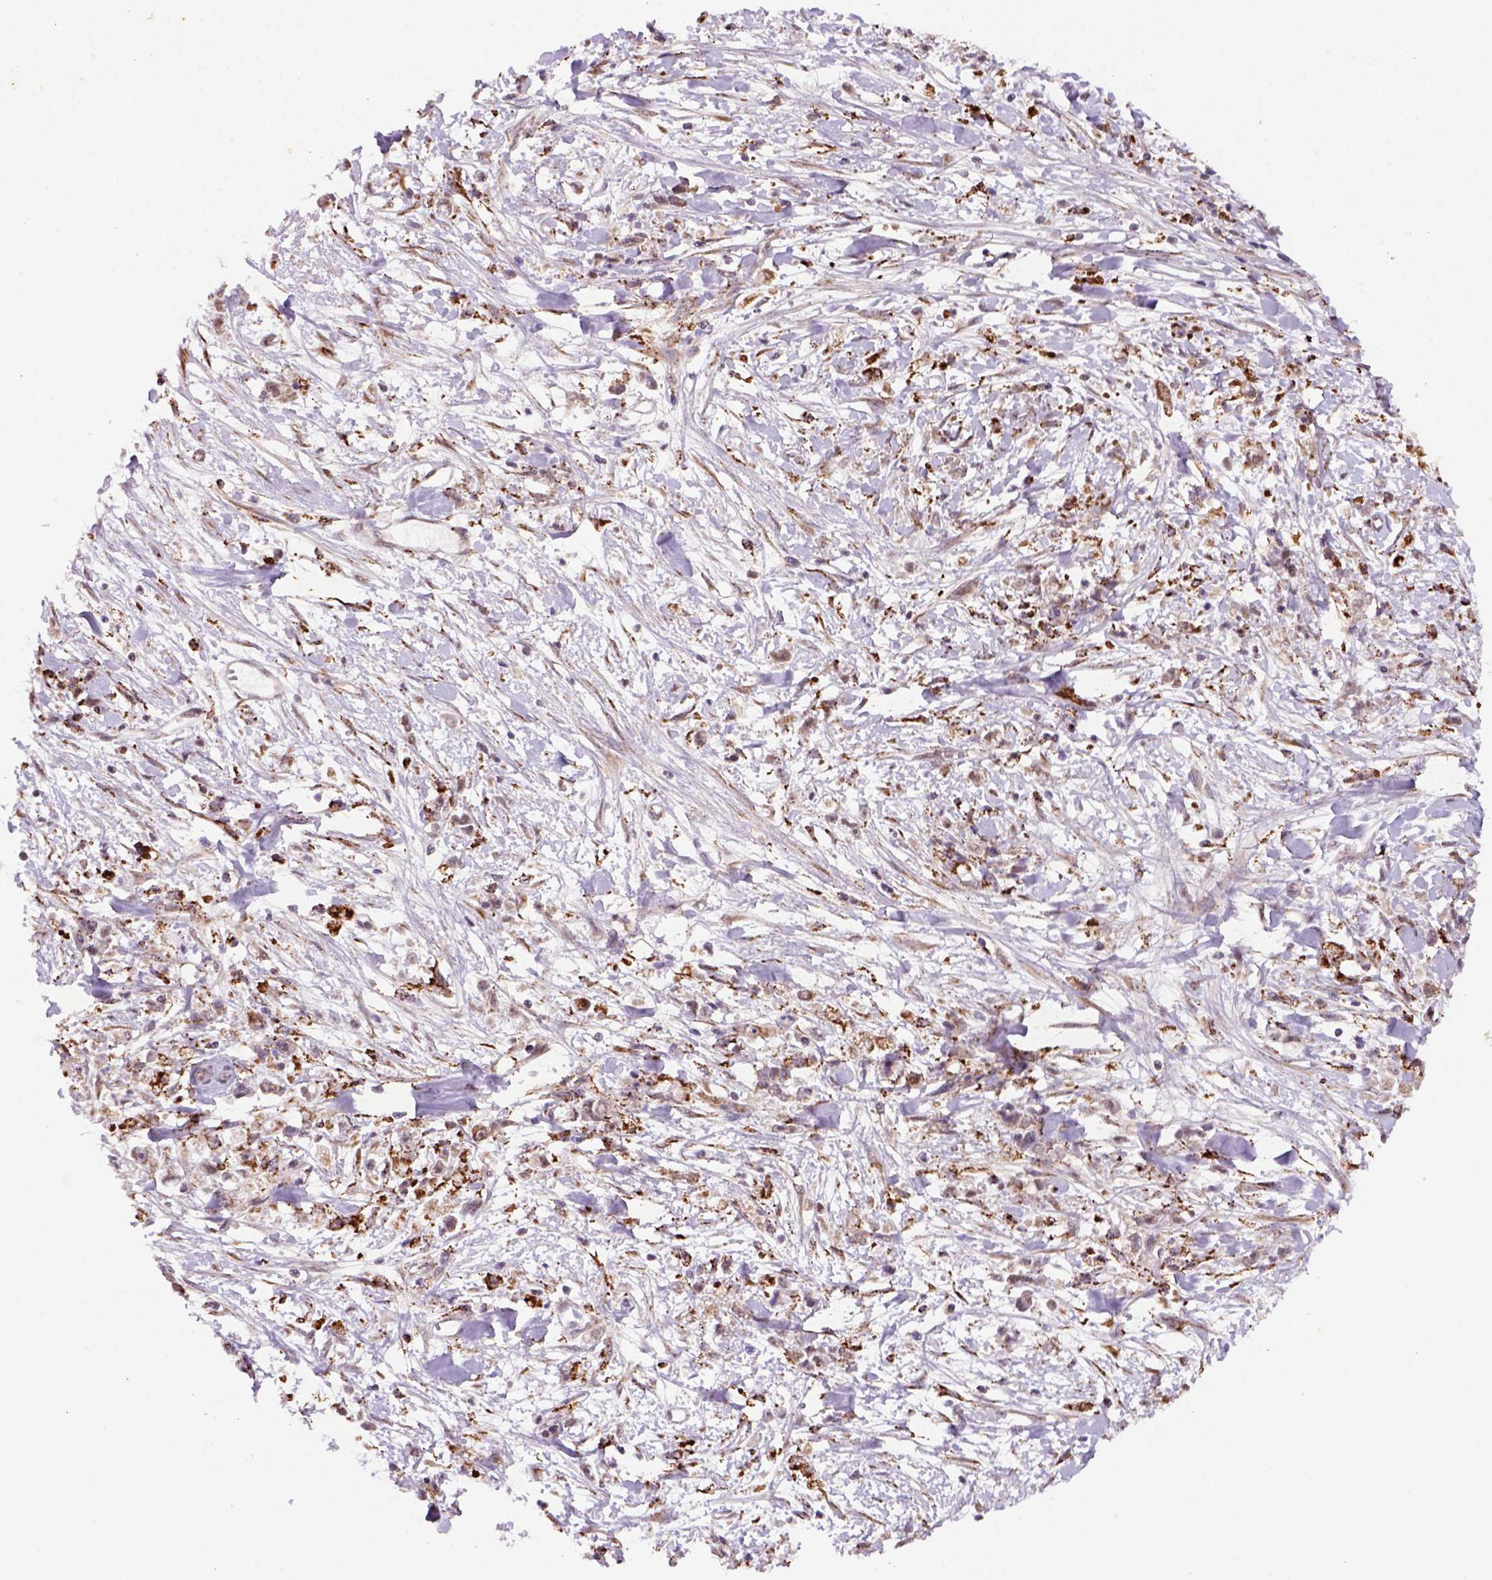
{"staining": {"intensity": "weak", "quantity": ">75%", "location": "cytoplasmic/membranous"}, "tissue": "stomach cancer", "cell_type": "Tumor cells", "image_type": "cancer", "snomed": [{"axis": "morphology", "description": "Adenocarcinoma, NOS"}, {"axis": "topography", "description": "Stomach"}], "caption": "A histopathology image of human stomach cancer (adenocarcinoma) stained for a protein shows weak cytoplasmic/membranous brown staining in tumor cells.", "gene": "FZD7", "patient": {"sex": "female", "age": 59}}